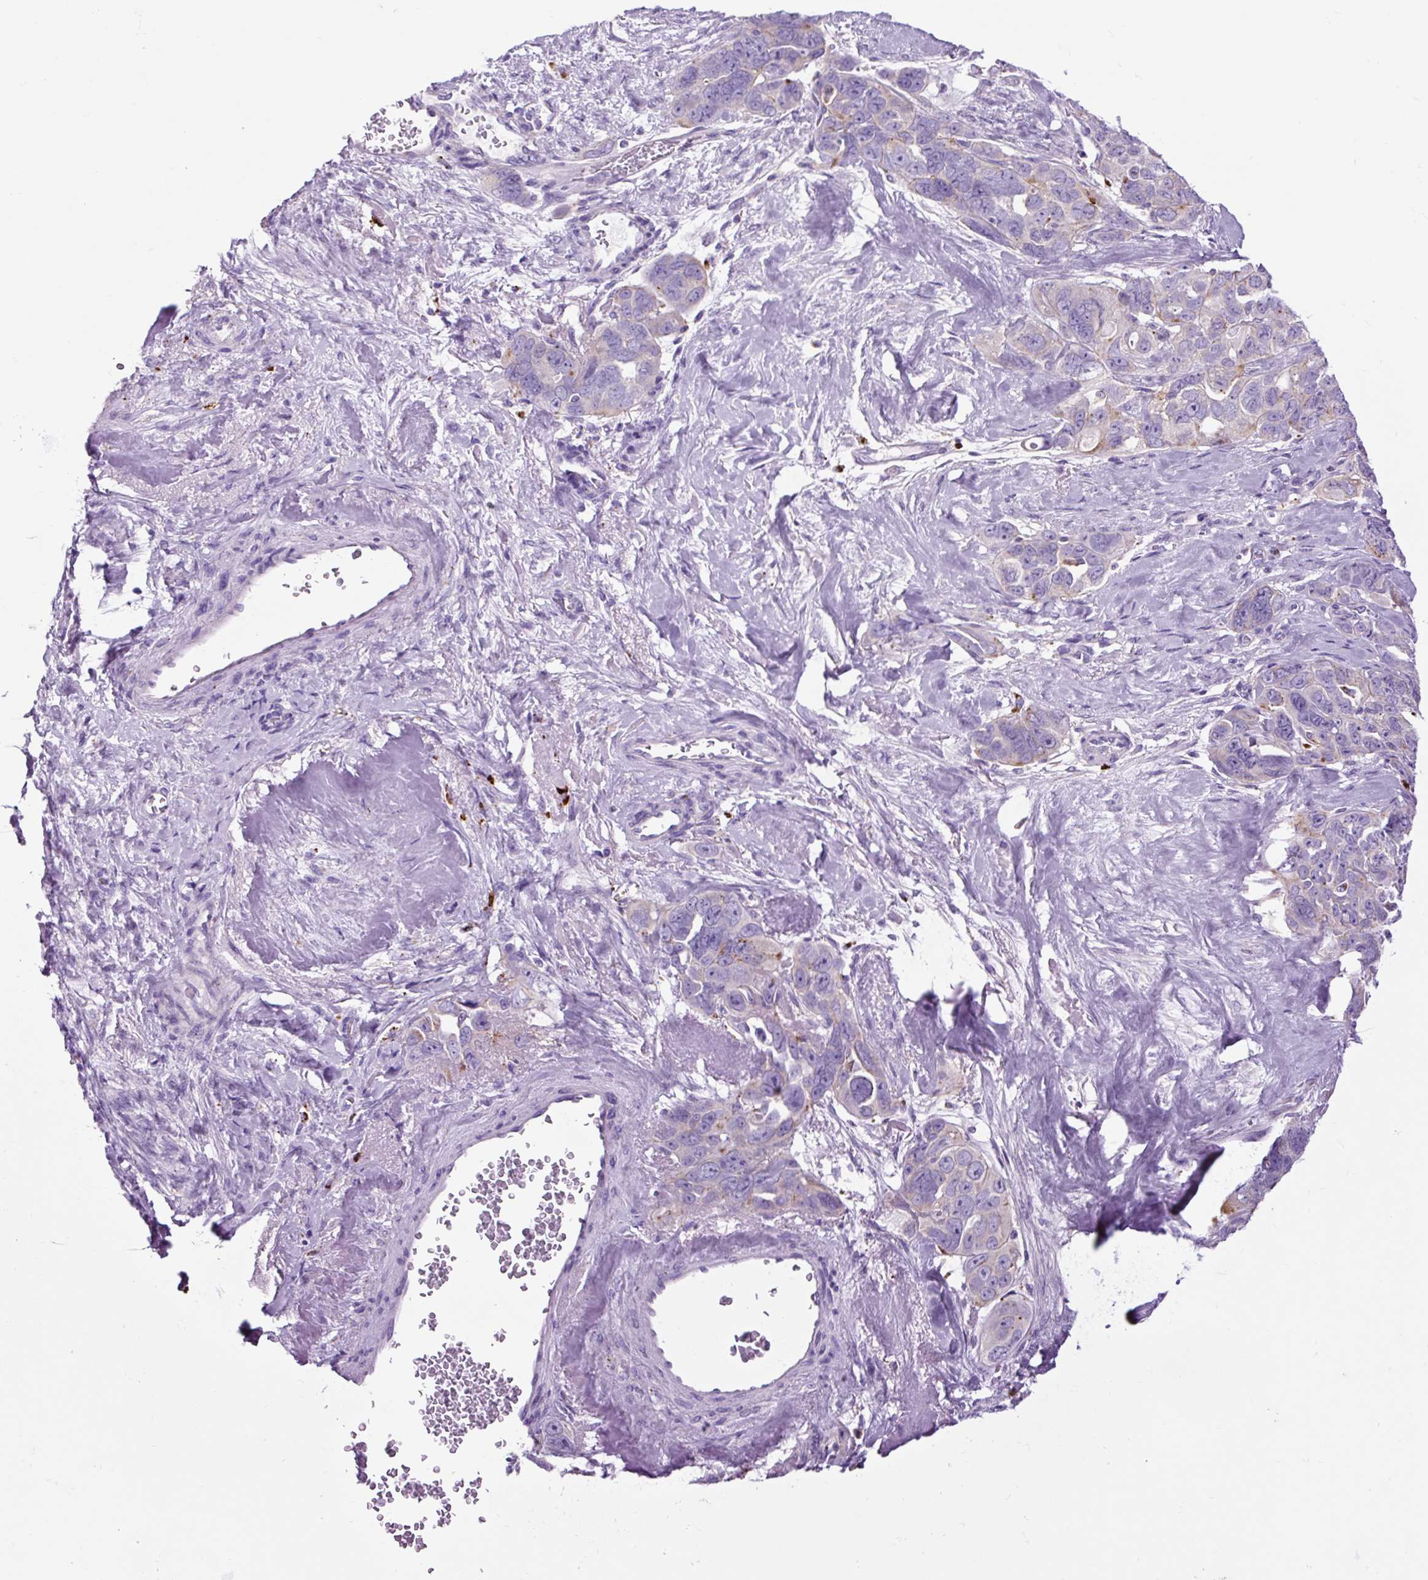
{"staining": {"intensity": "negative", "quantity": "none", "location": "none"}, "tissue": "ovarian cancer", "cell_type": "Tumor cells", "image_type": "cancer", "snomed": [{"axis": "morphology", "description": "Cystadenocarcinoma, serous, NOS"}, {"axis": "topography", "description": "Ovary"}], "caption": "Immunohistochemistry photomicrograph of human serous cystadenocarcinoma (ovarian) stained for a protein (brown), which demonstrates no expression in tumor cells.", "gene": "LCN10", "patient": {"sex": "female", "age": 63}}